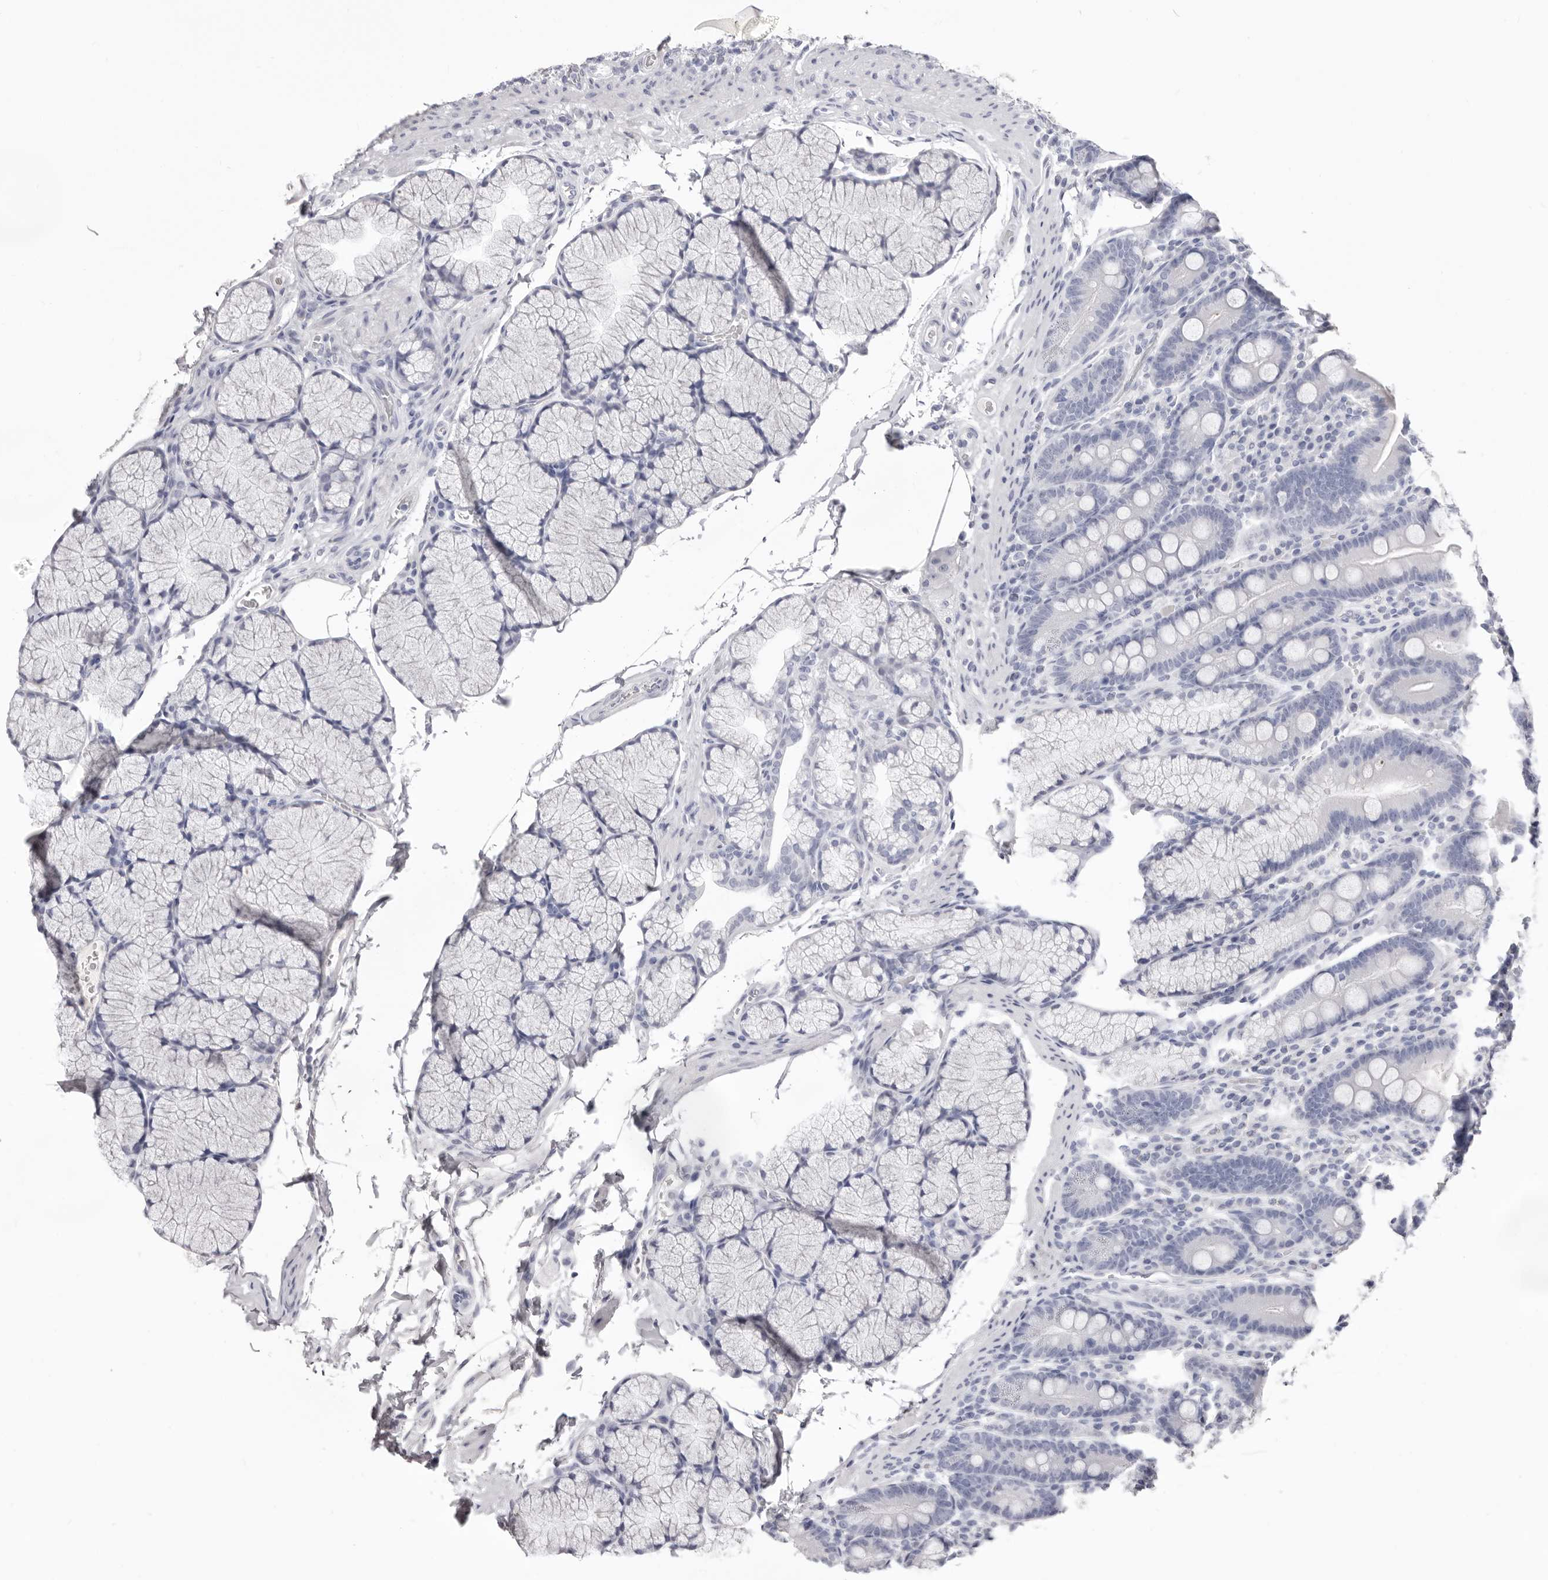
{"staining": {"intensity": "negative", "quantity": "none", "location": "none"}, "tissue": "duodenum", "cell_type": "Glandular cells", "image_type": "normal", "snomed": [{"axis": "morphology", "description": "Normal tissue, NOS"}, {"axis": "topography", "description": "Duodenum"}], "caption": "Immunohistochemistry (IHC) micrograph of benign duodenum: human duodenum stained with DAB (3,3'-diaminobenzidine) demonstrates no significant protein expression in glandular cells. (Immunohistochemistry (IHC), brightfield microscopy, high magnification).", "gene": "LPO", "patient": {"sex": "male", "age": 35}}